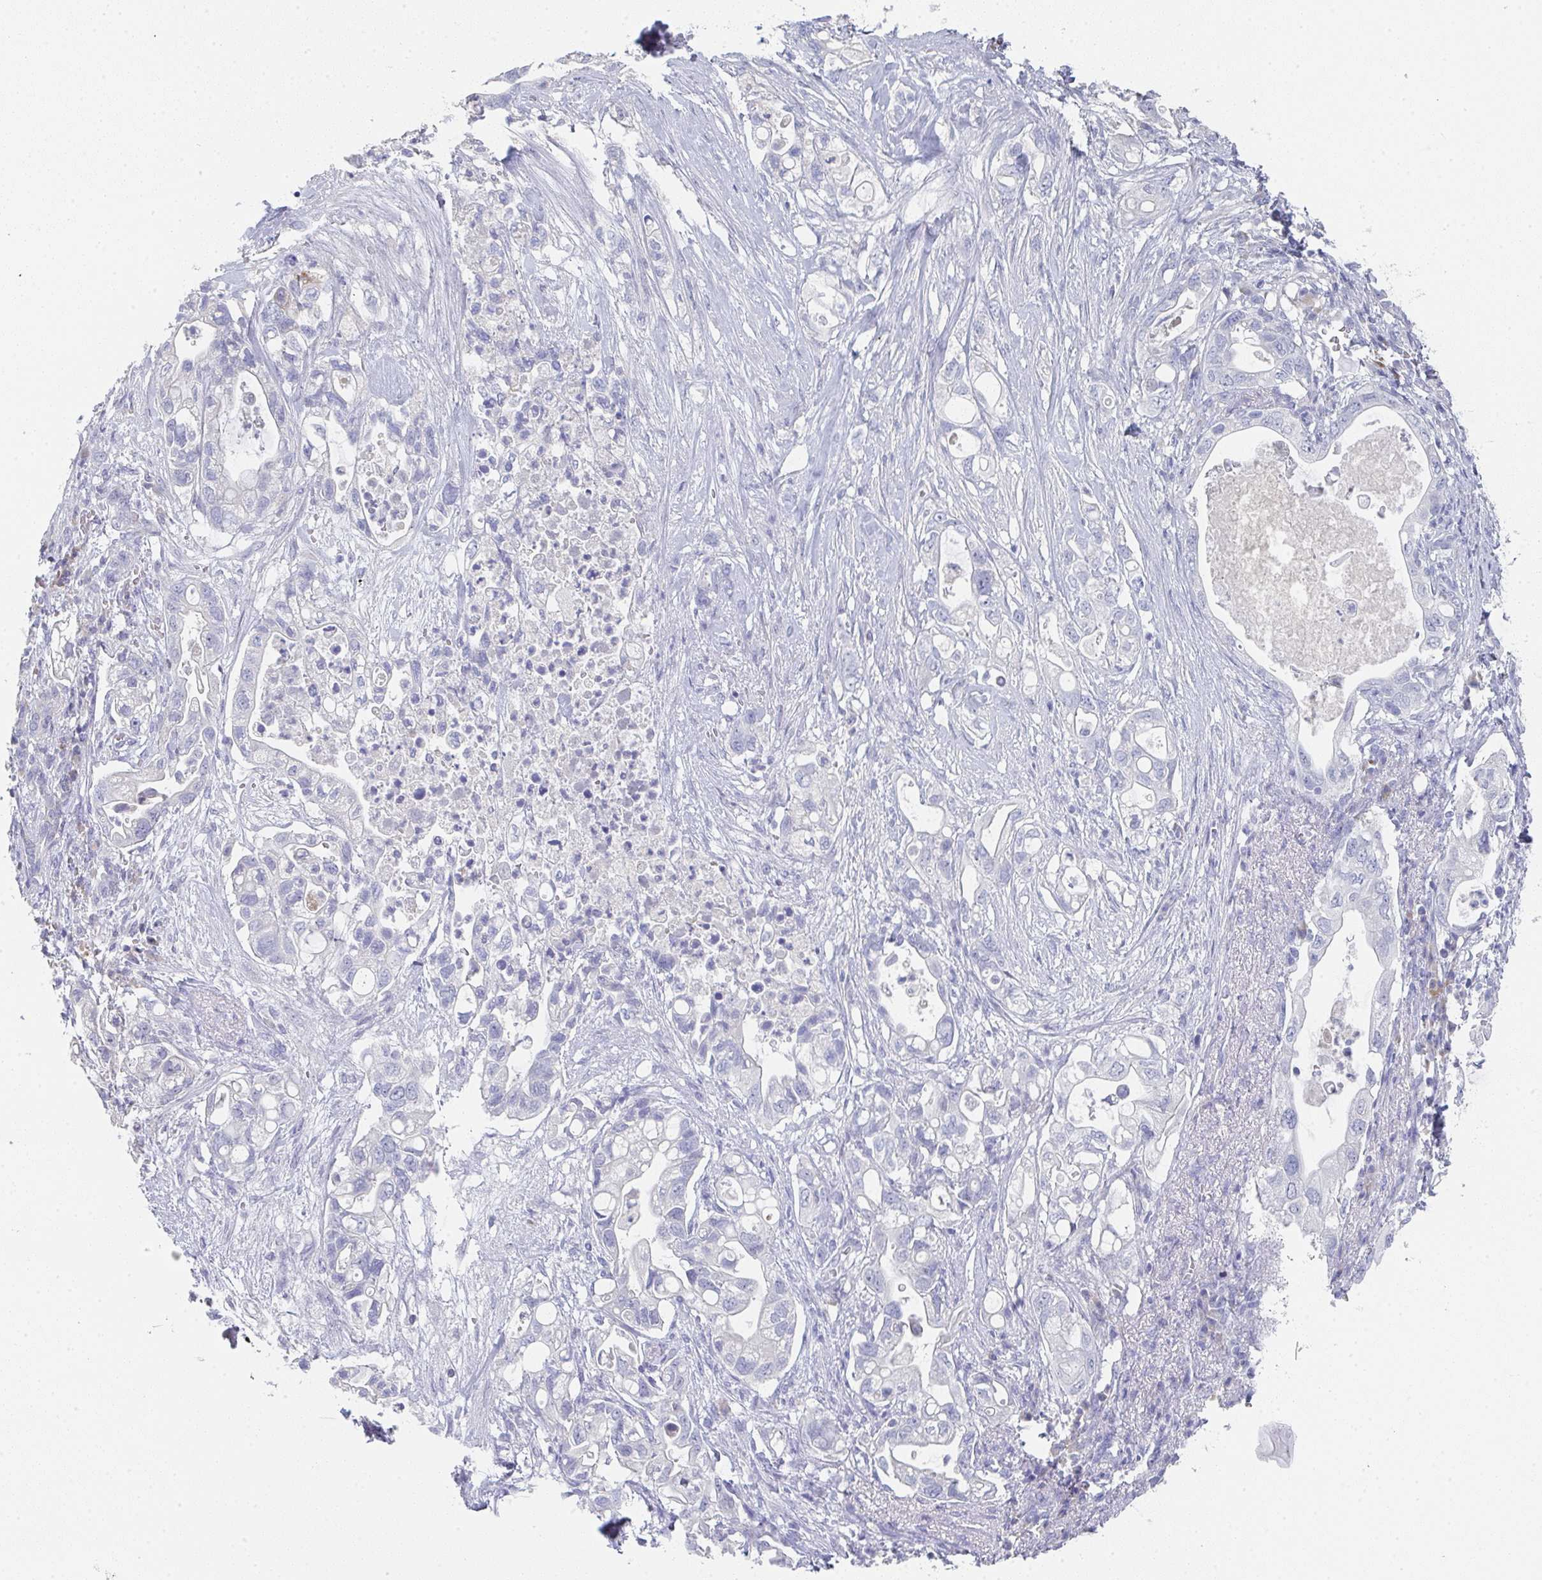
{"staining": {"intensity": "negative", "quantity": "none", "location": "none"}, "tissue": "pancreatic cancer", "cell_type": "Tumor cells", "image_type": "cancer", "snomed": [{"axis": "morphology", "description": "Adenocarcinoma, NOS"}, {"axis": "topography", "description": "Pancreas"}], "caption": "IHC micrograph of adenocarcinoma (pancreatic) stained for a protein (brown), which reveals no positivity in tumor cells.", "gene": "NOXRED1", "patient": {"sex": "female", "age": 72}}